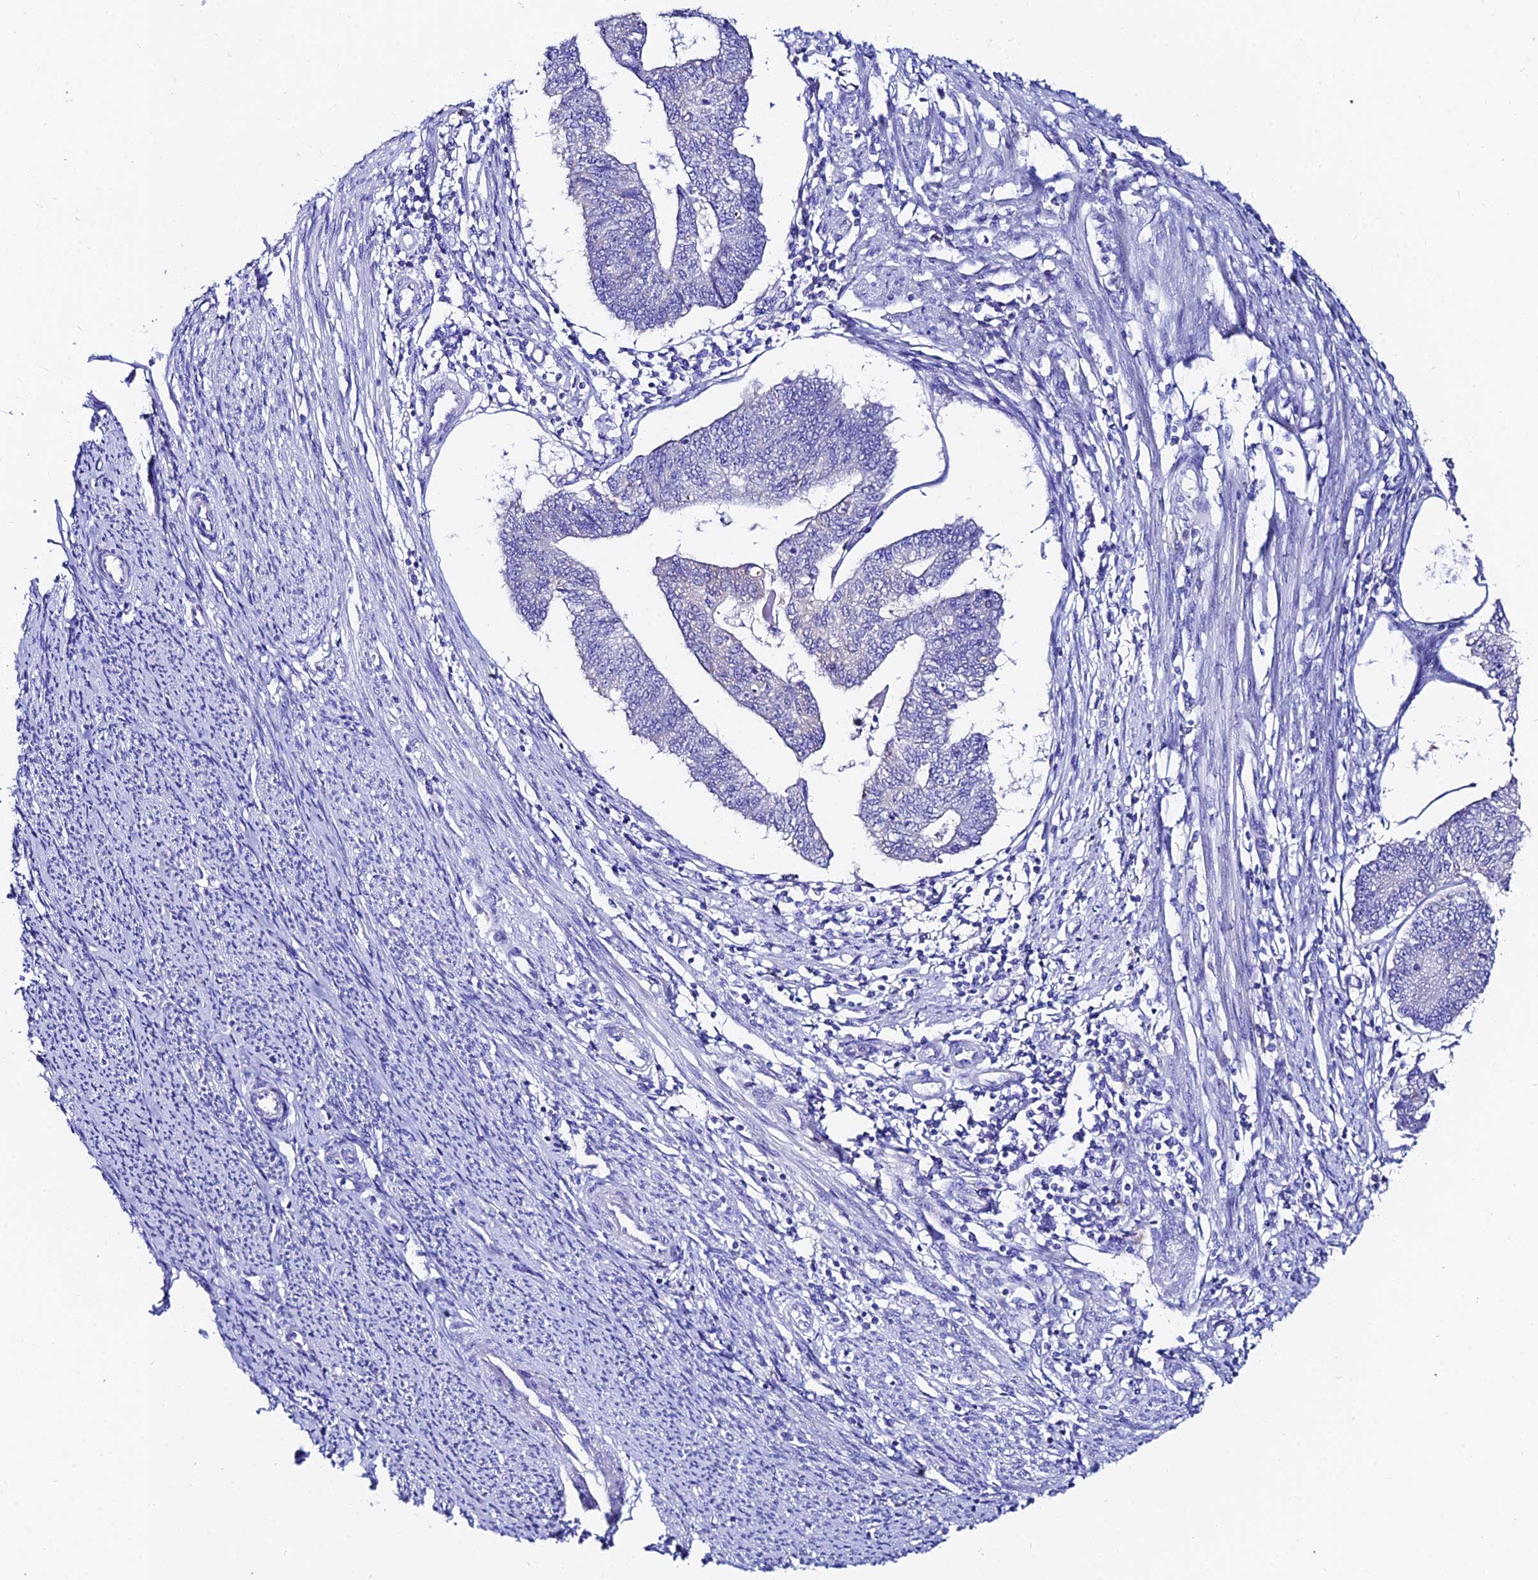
{"staining": {"intensity": "negative", "quantity": "none", "location": "none"}, "tissue": "endometrial cancer", "cell_type": "Tumor cells", "image_type": "cancer", "snomed": [{"axis": "morphology", "description": "Adenocarcinoma, NOS"}, {"axis": "topography", "description": "Endometrium"}], "caption": "Endometrial adenocarcinoma stained for a protein using immunohistochemistry (IHC) shows no staining tumor cells.", "gene": "CEP41", "patient": {"sex": "female", "age": 56}}